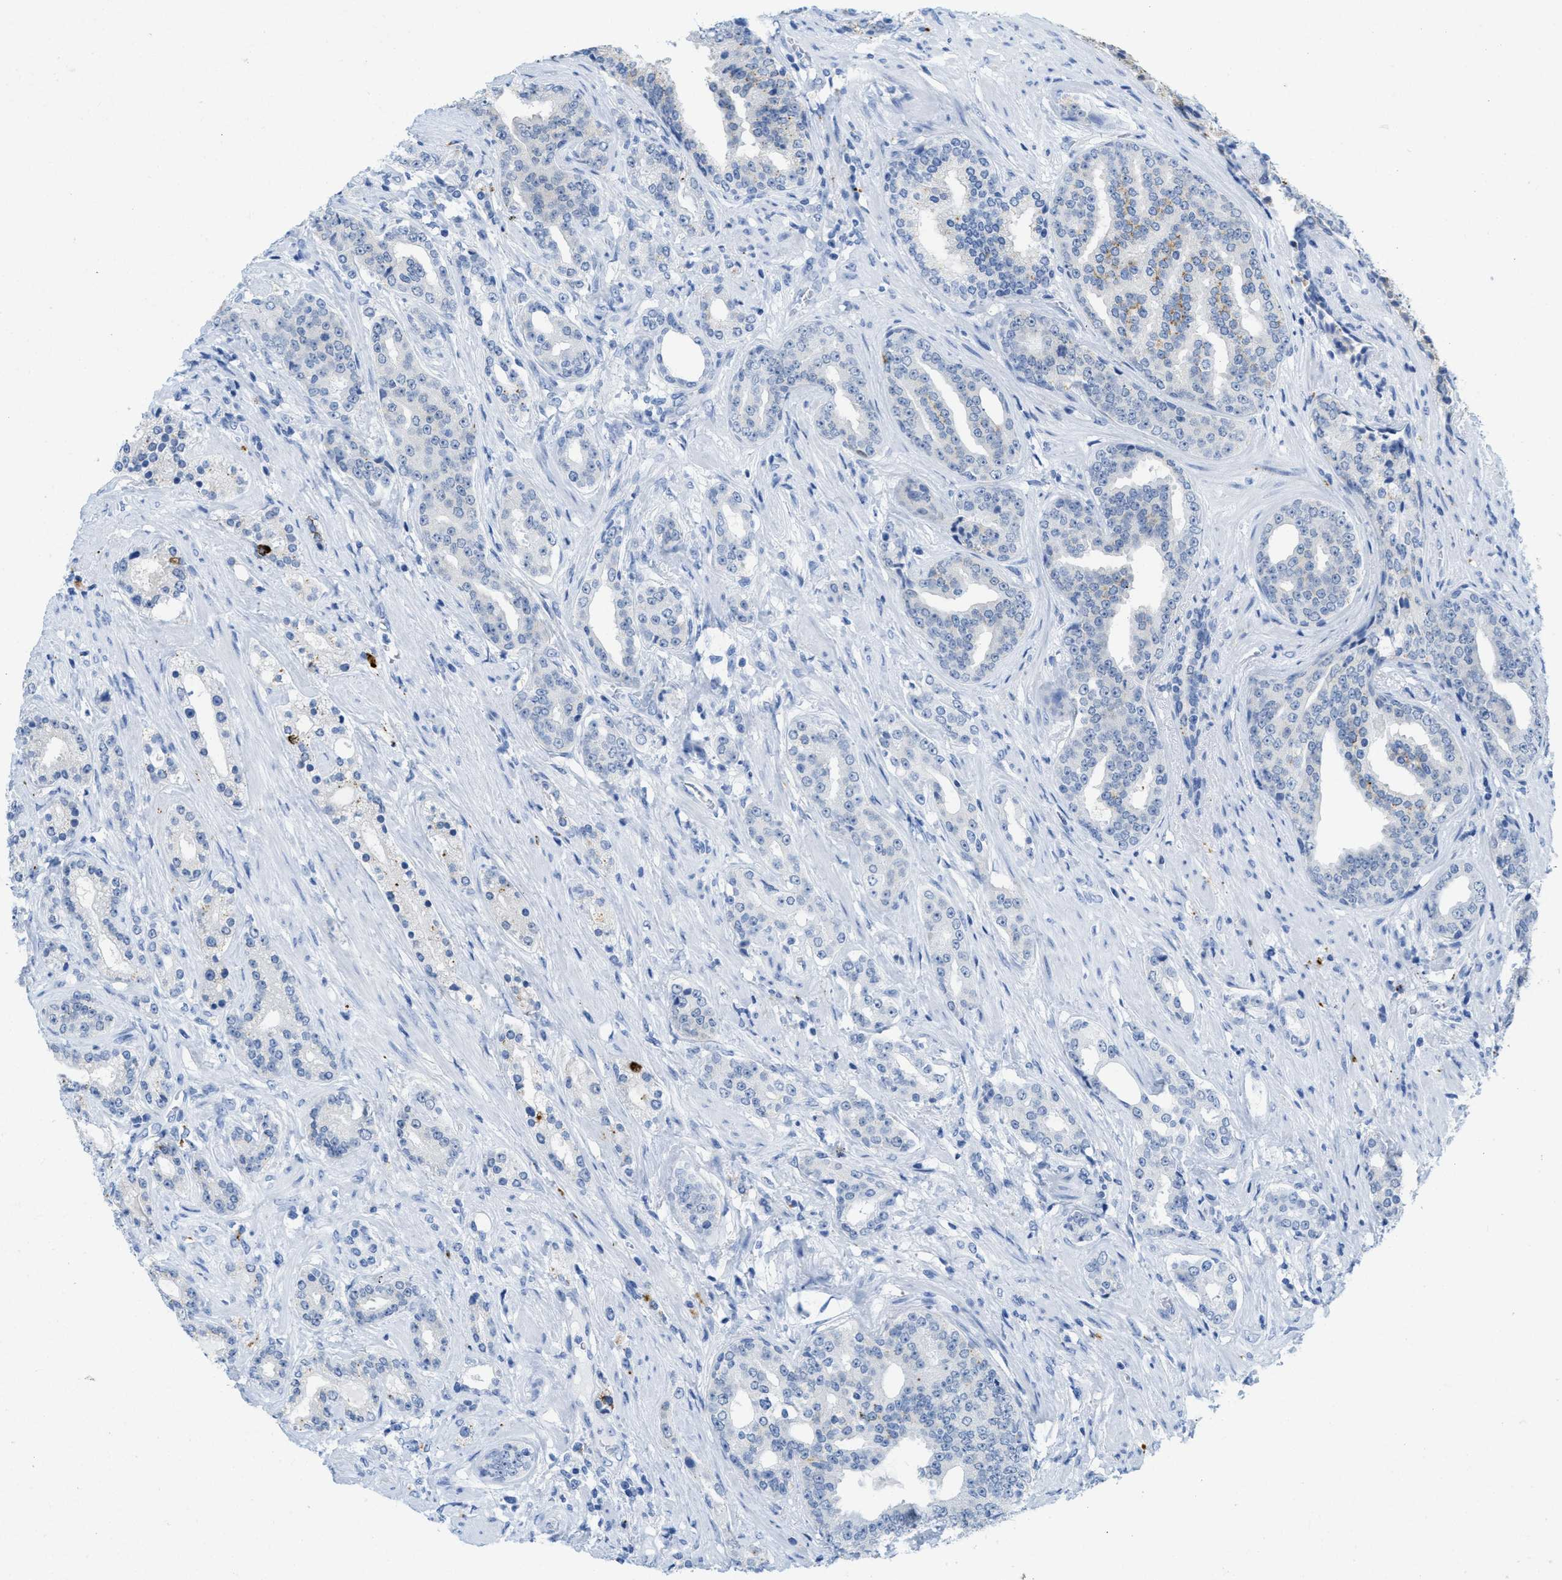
{"staining": {"intensity": "negative", "quantity": "none", "location": "none"}, "tissue": "prostate cancer", "cell_type": "Tumor cells", "image_type": "cancer", "snomed": [{"axis": "morphology", "description": "Adenocarcinoma, High grade"}, {"axis": "topography", "description": "Prostate"}], "caption": "A photomicrograph of adenocarcinoma (high-grade) (prostate) stained for a protein displays no brown staining in tumor cells.", "gene": "WDR4", "patient": {"sex": "male", "age": 71}}